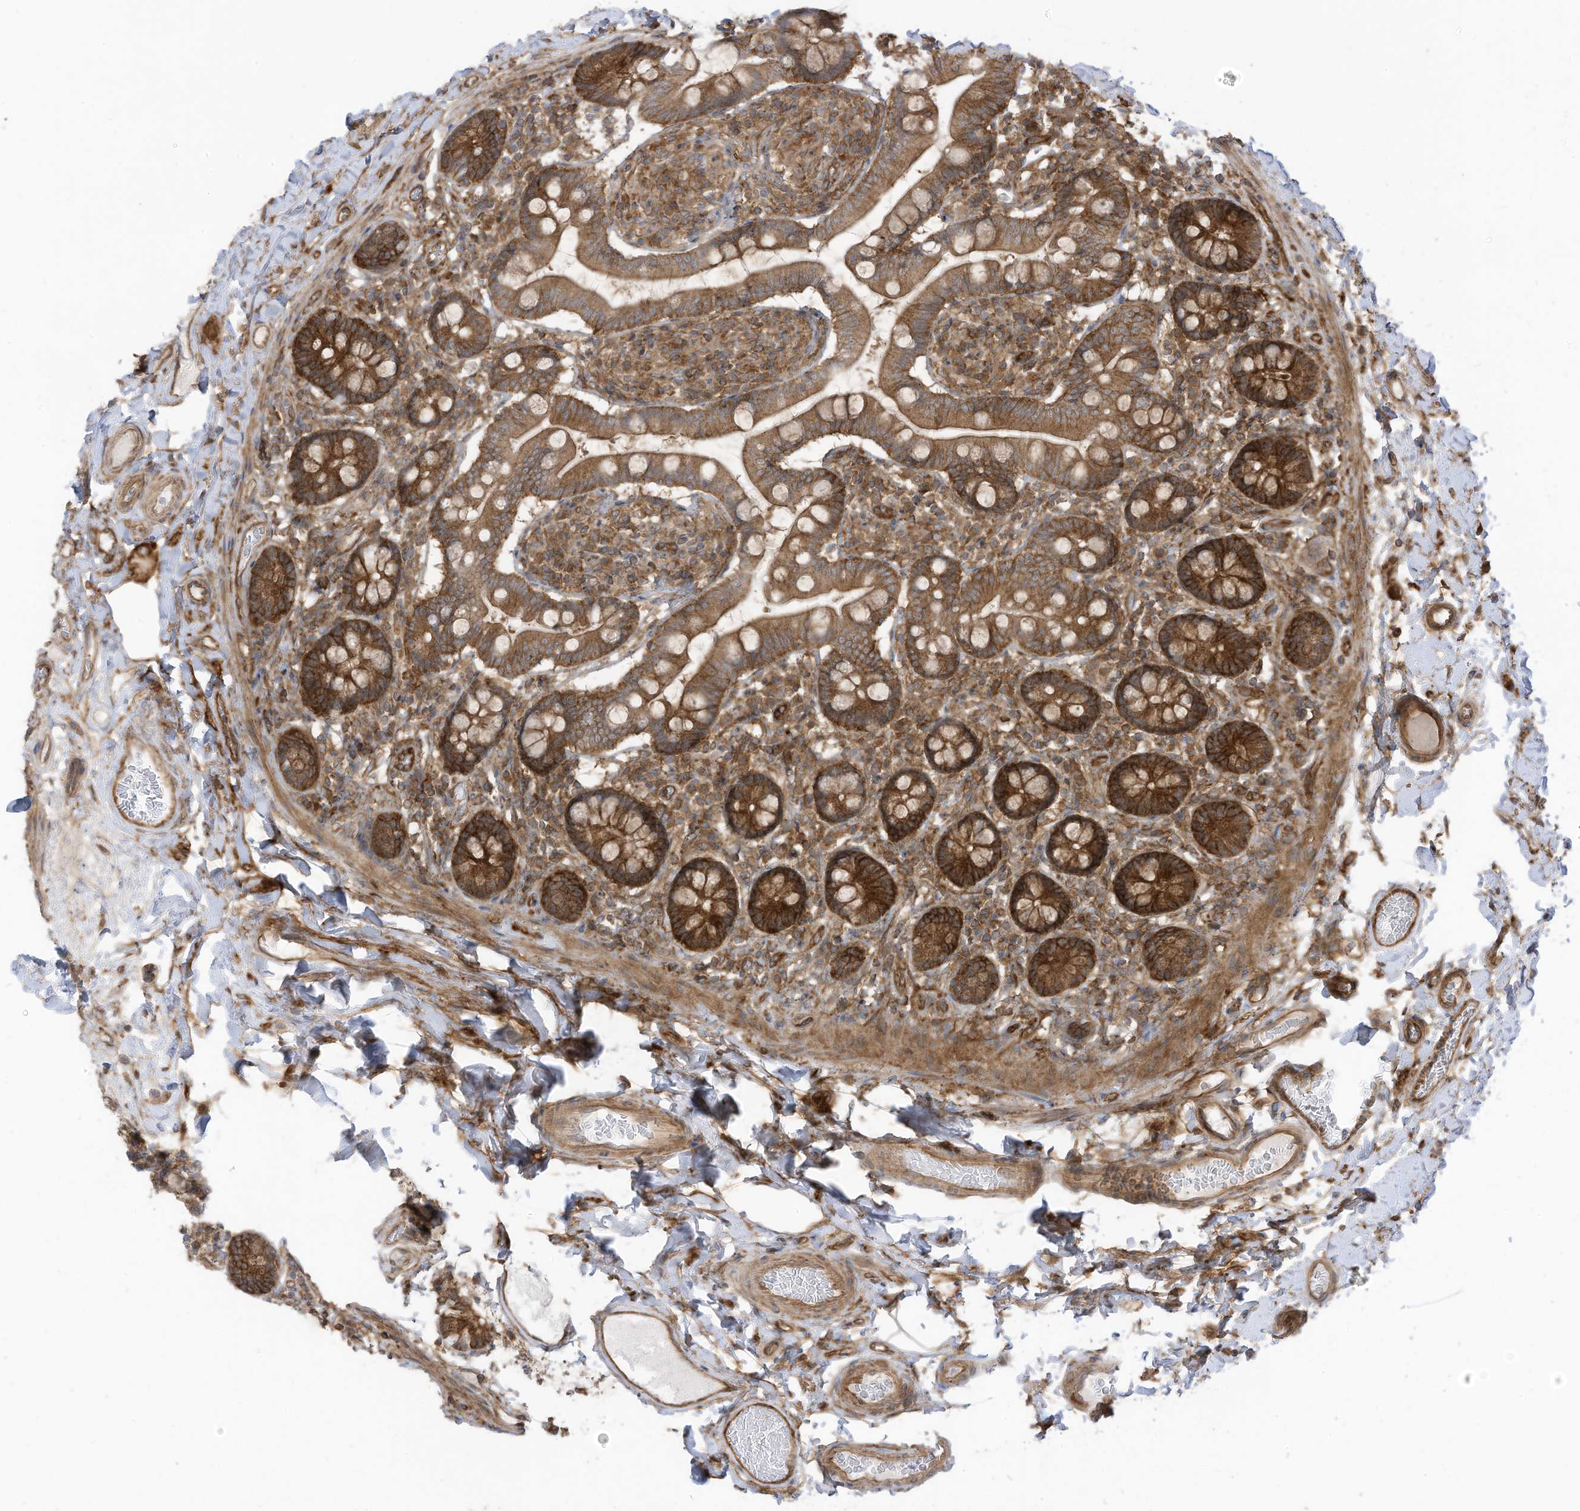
{"staining": {"intensity": "strong", "quantity": "25%-75%", "location": "cytoplasmic/membranous"}, "tissue": "small intestine", "cell_type": "Glandular cells", "image_type": "normal", "snomed": [{"axis": "morphology", "description": "Normal tissue, NOS"}, {"axis": "topography", "description": "Small intestine"}], "caption": "Protein expression analysis of unremarkable small intestine displays strong cytoplasmic/membranous expression in approximately 25%-75% of glandular cells.", "gene": "REPS1", "patient": {"sex": "female", "age": 64}}